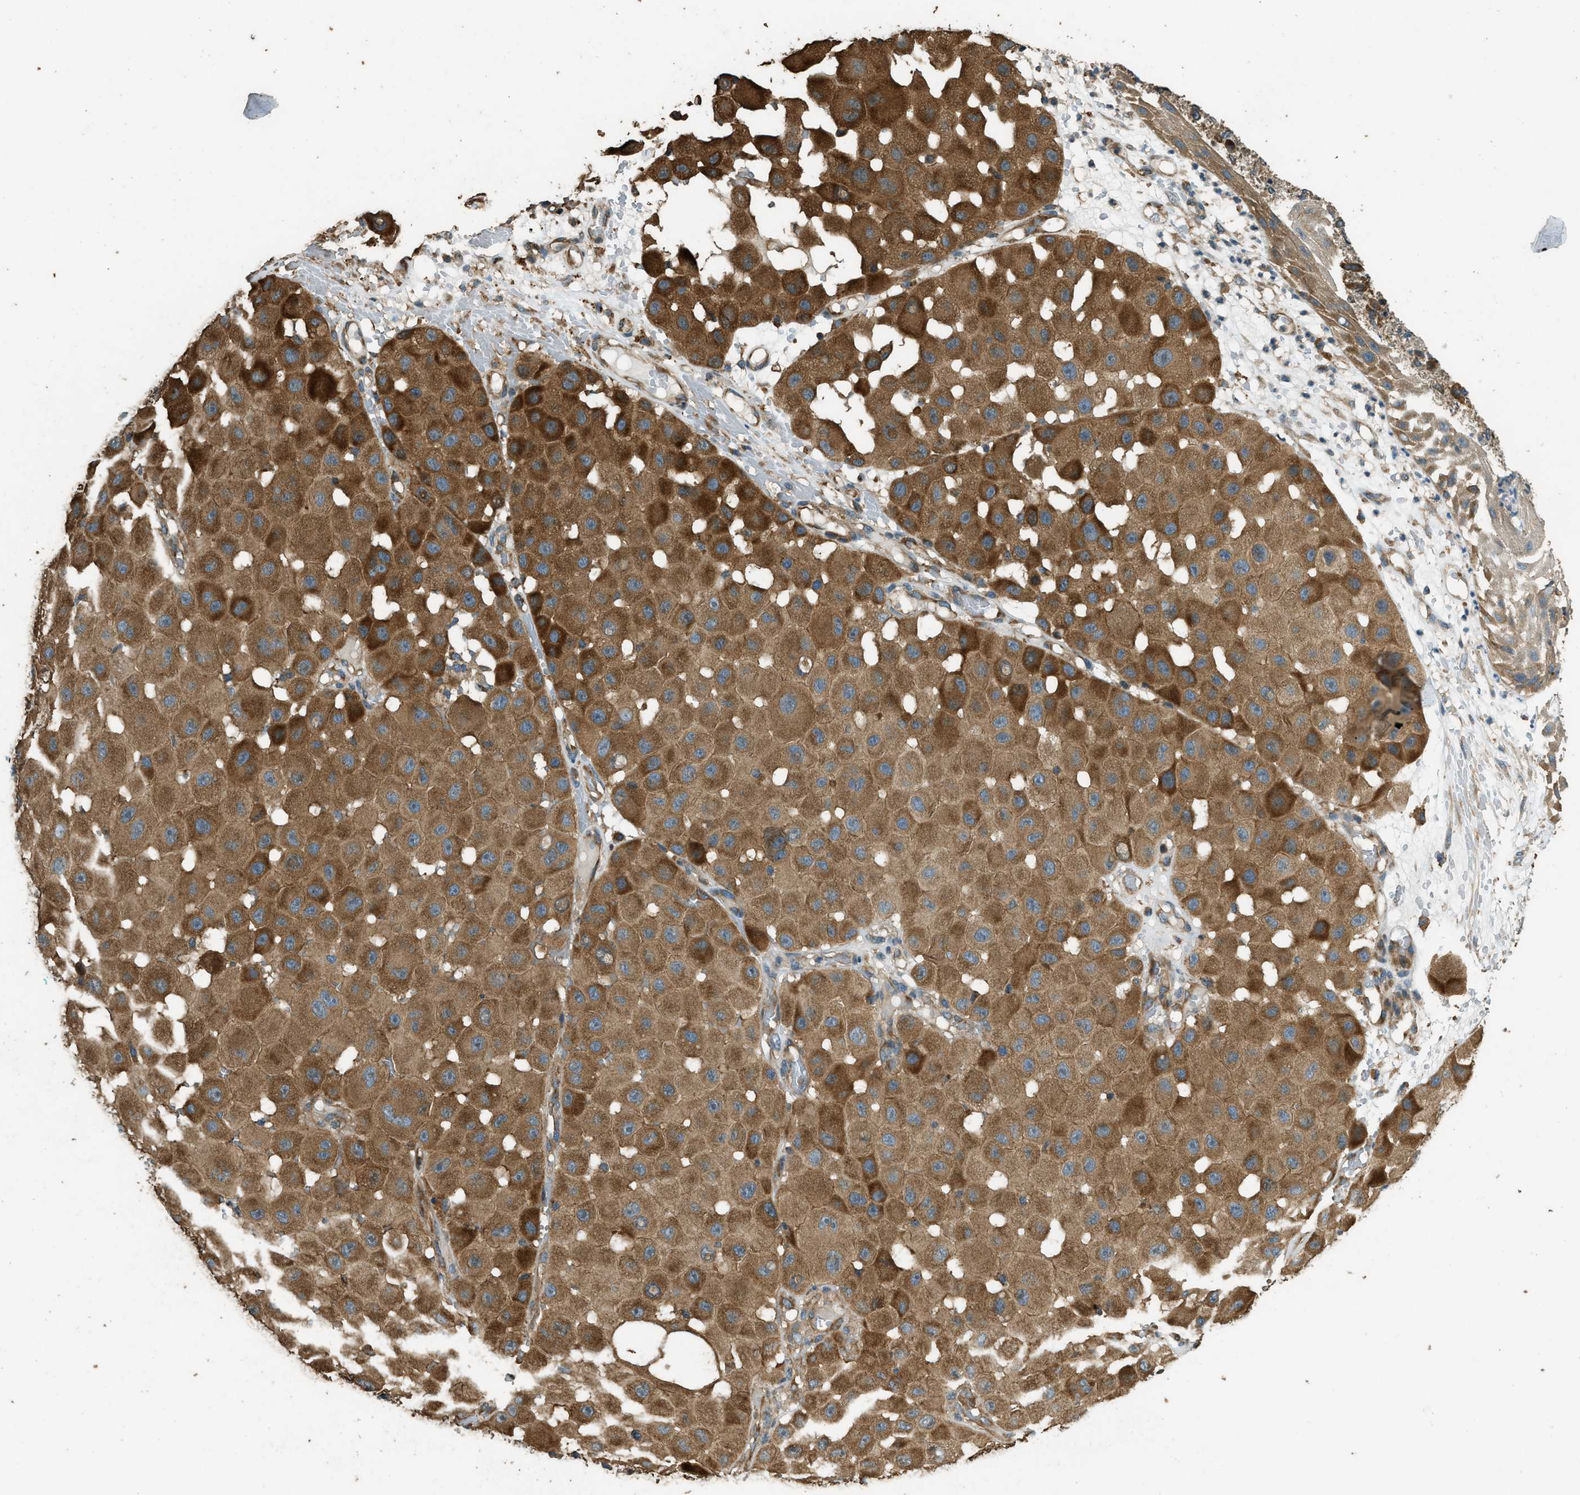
{"staining": {"intensity": "moderate", "quantity": ">75%", "location": "cytoplasmic/membranous"}, "tissue": "melanoma", "cell_type": "Tumor cells", "image_type": "cancer", "snomed": [{"axis": "morphology", "description": "Malignant melanoma, NOS"}, {"axis": "topography", "description": "Skin"}], "caption": "A photomicrograph showing moderate cytoplasmic/membranous expression in approximately >75% of tumor cells in malignant melanoma, as visualized by brown immunohistochemical staining.", "gene": "MARS1", "patient": {"sex": "female", "age": 81}}